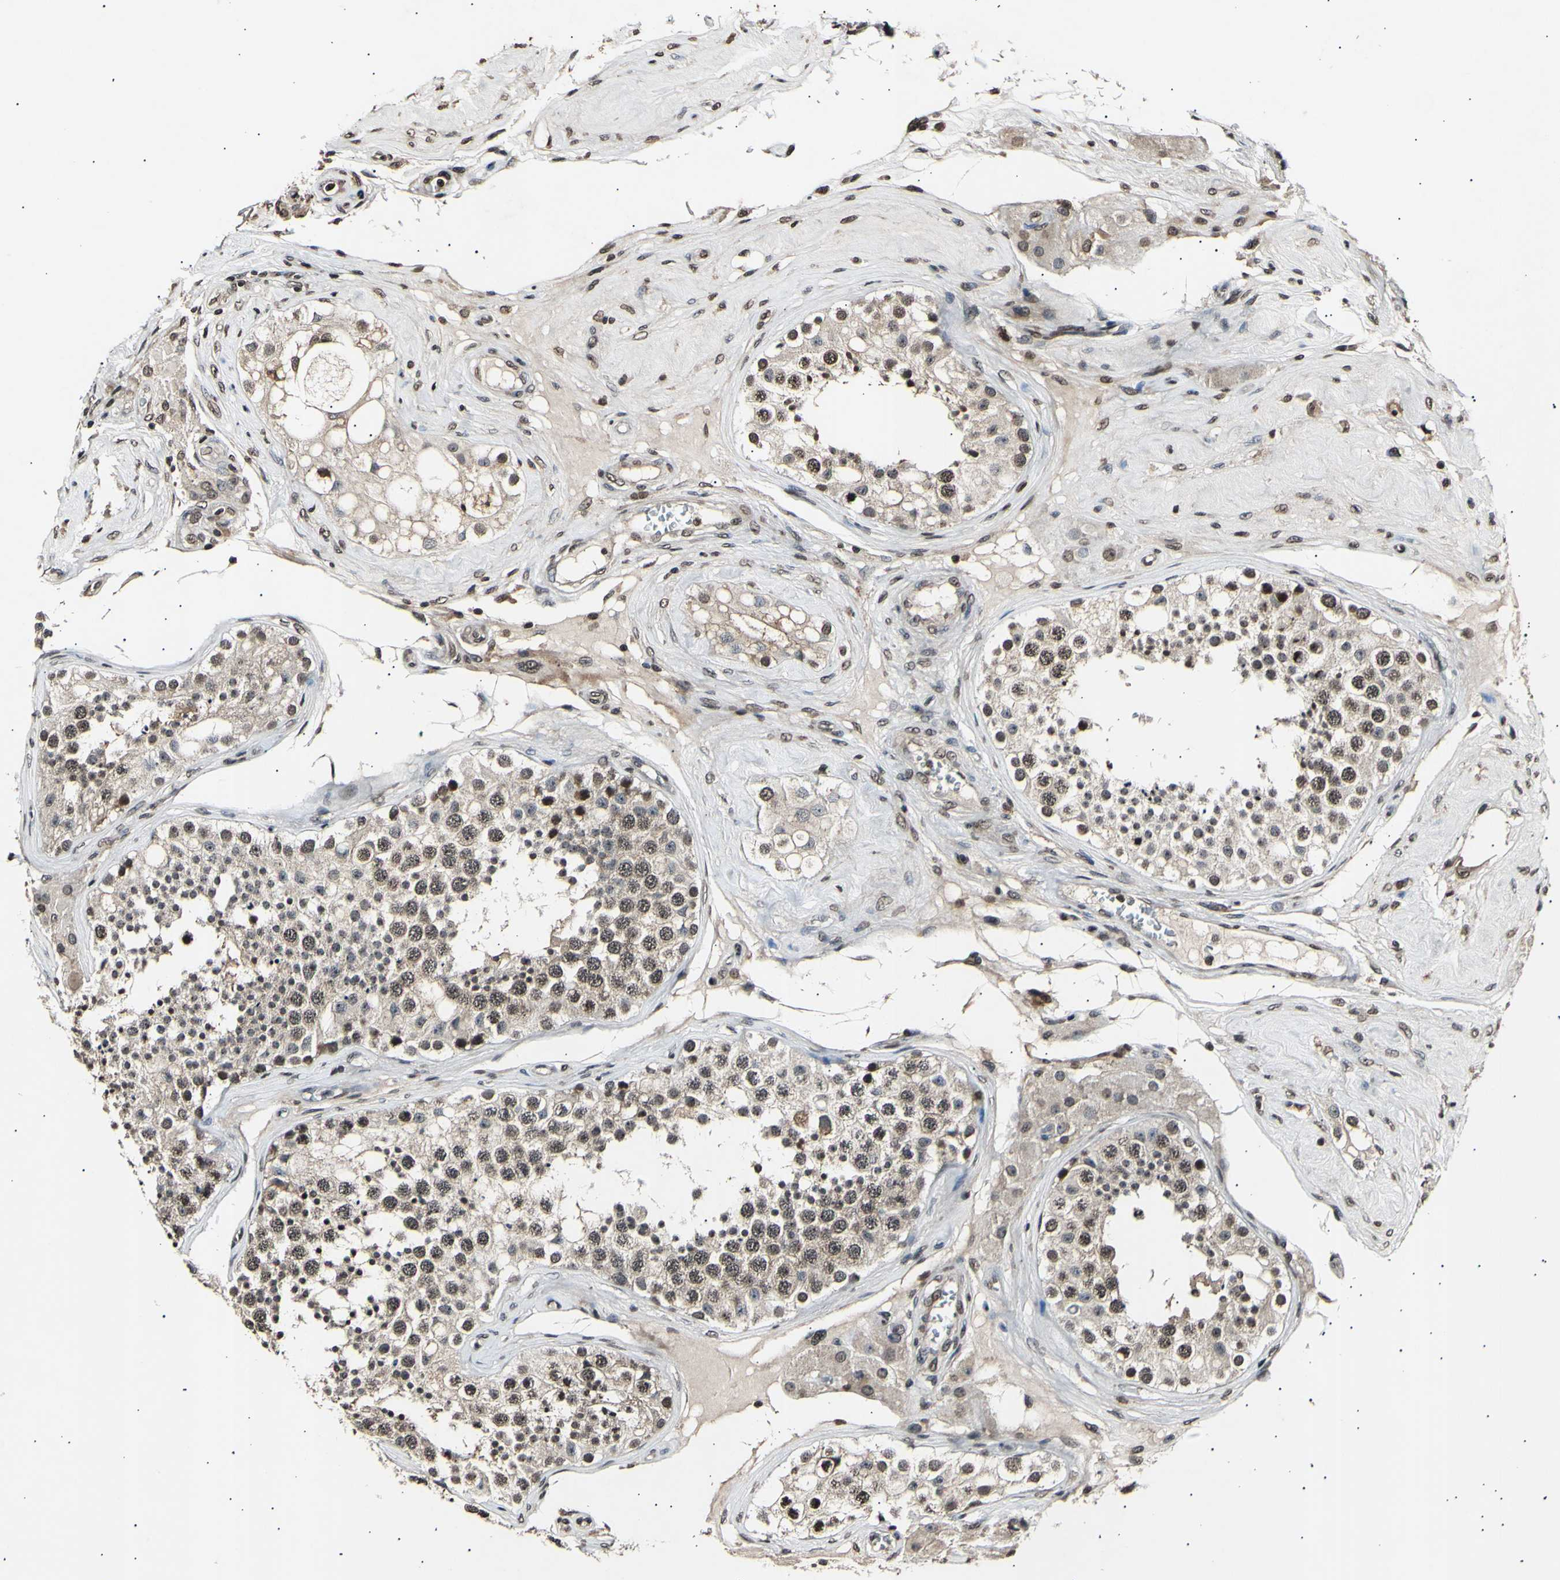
{"staining": {"intensity": "moderate", "quantity": ">75%", "location": "cytoplasmic/membranous,nuclear"}, "tissue": "testis", "cell_type": "Cells in seminiferous ducts", "image_type": "normal", "snomed": [{"axis": "morphology", "description": "Normal tissue, NOS"}, {"axis": "topography", "description": "Testis"}], "caption": "A photomicrograph of testis stained for a protein demonstrates moderate cytoplasmic/membranous,nuclear brown staining in cells in seminiferous ducts.", "gene": "ANAPC7", "patient": {"sex": "male", "age": 68}}